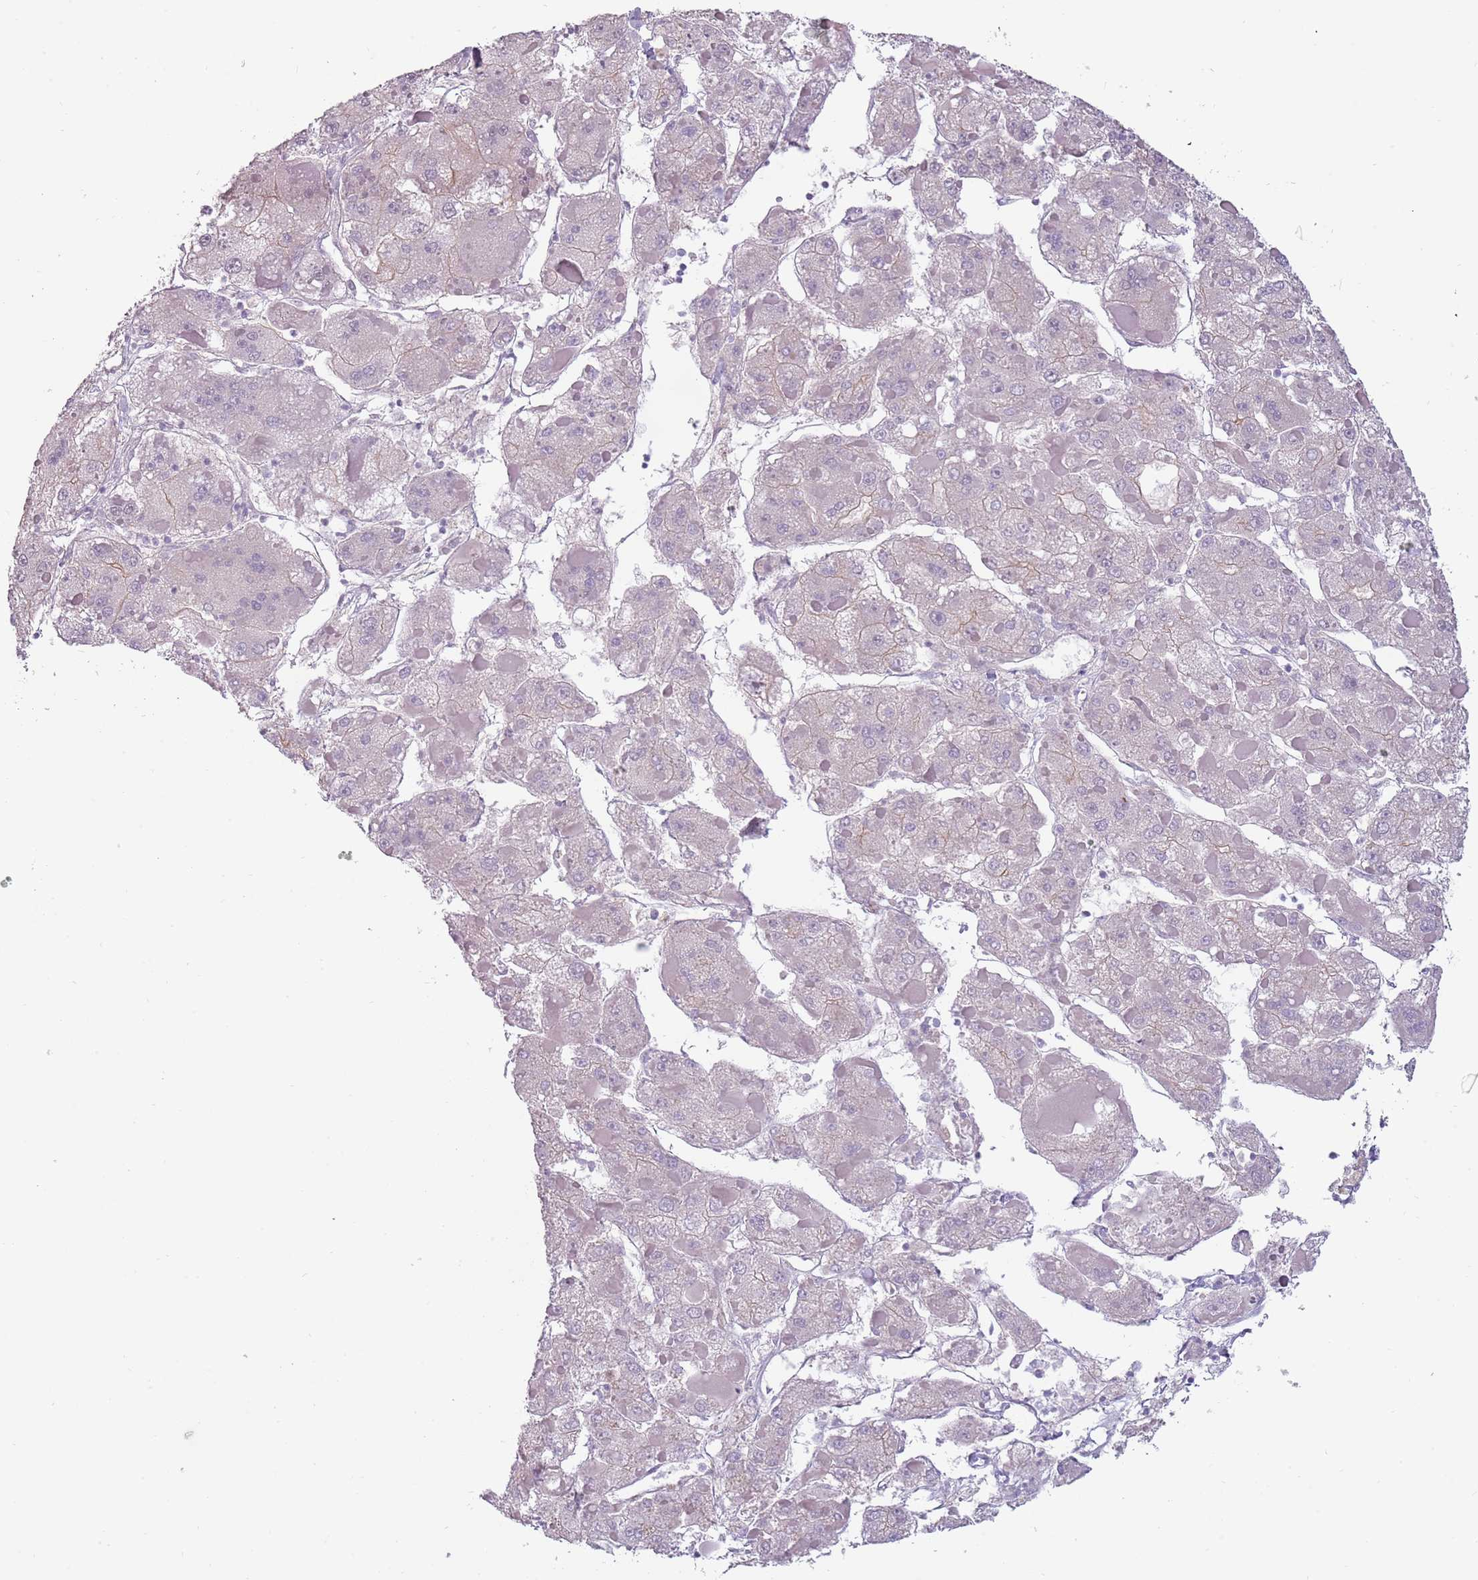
{"staining": {"intensity": "negative", "quantity": "none", "location": "none"}, "tissue": "liver cancer", "cell_type": "Tumor cells", "image_type": "cancer", "snomed": [{"axis": "morphology", "description": "Carcinoma, Hepatocellular, NOS"}, {"axis": "topography", "description": "Liver"}], "caption": "Tumor cells show no significant staining in hepatocellular carcinoma (liver).", "gene": "RFX2", "patient": {"sex": "female", "age": 73}}